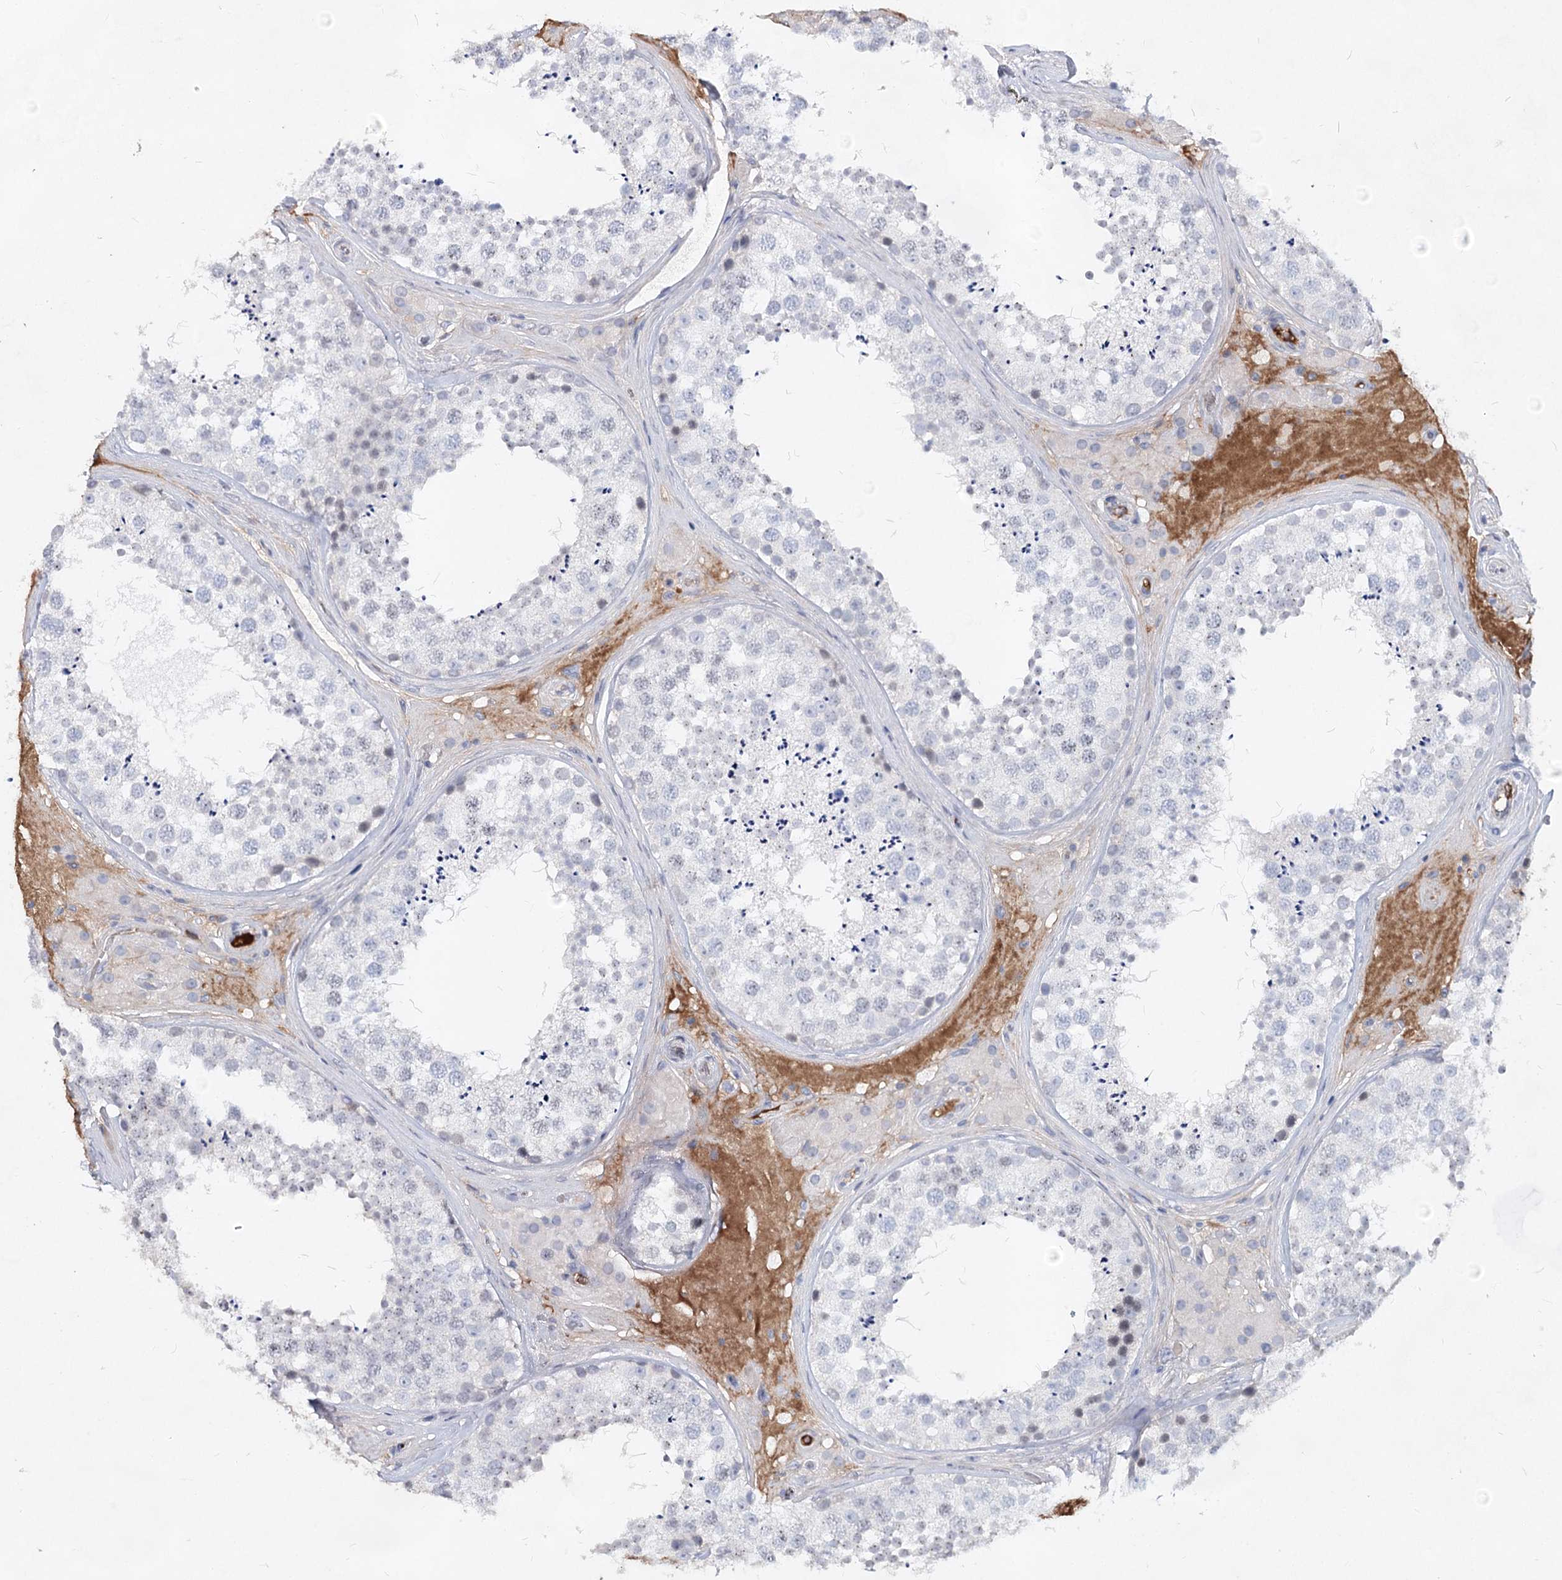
{"staining": {"intensity": "negative", "quantity": "none", "location": "none"}, "tissue": "testis", "cell_type": "Cells in seminiferous ducts", "image_type": "normal", "snomed": [{"axis": "morphology", "description": "Normal tissue, NOS"}, {"axis": "topography", "description": "Testis"}], "caption": "This is an immunohistochemistry (IHC) histopathology image of benign human testis. There is no staining in cells in seminiferous ducts.", "gene": "TASOR2", "patient": {"sex": "male", "age": 46}}